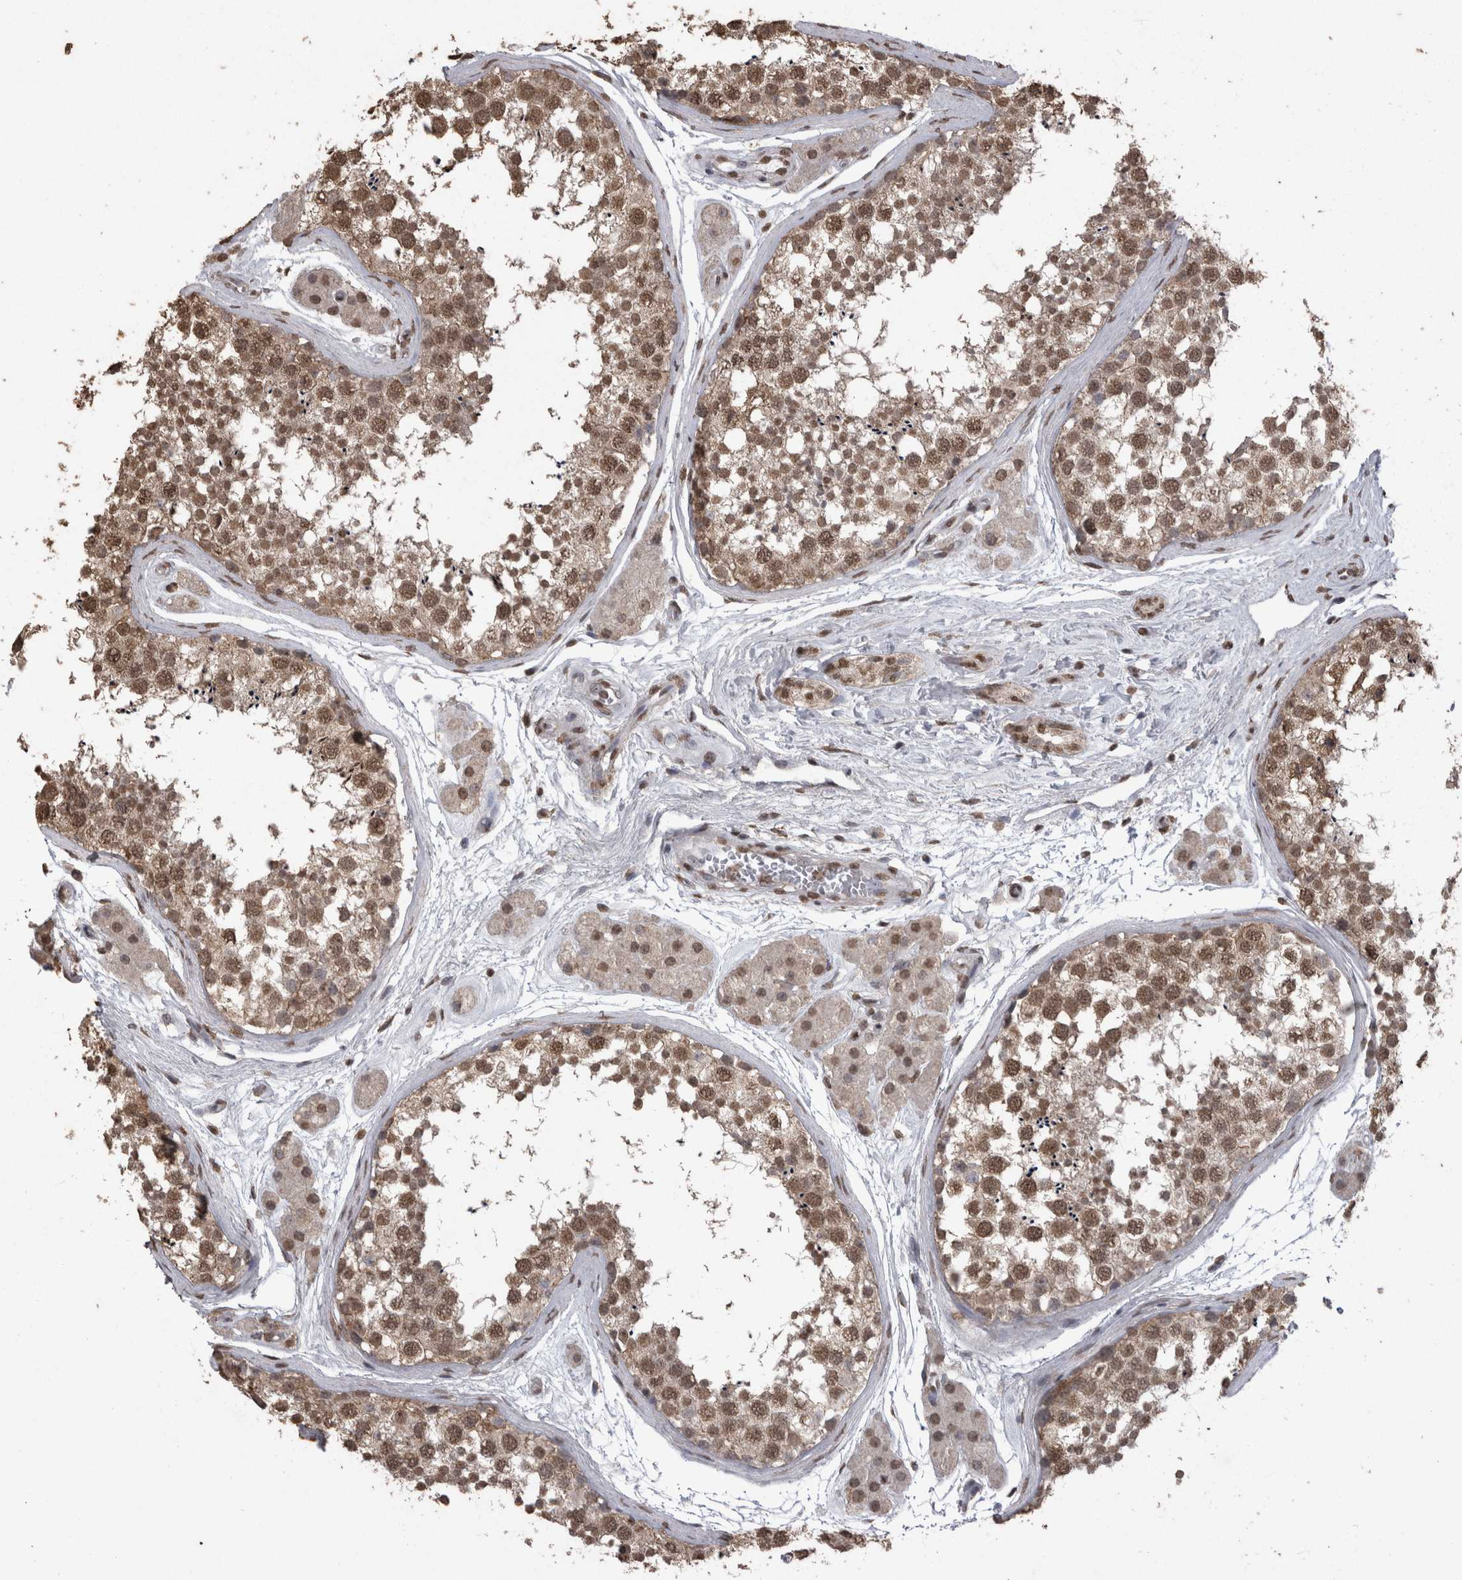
{"staining": {"intensity": "moderate", "quantity": ">75%", "location": "cytoplasmic/membranous,nuclear"}, "tissue": "testis", "cell_type": "Cells in seminiferous ducts", "image_type": "normal", "snomed": [{"axis": "morphology", "description": "Normal tissue, NOS"}, {"axis": "topography", "description": "Testis"}], "caption": "Testis stained for a protein (brown) demonstrates moderate cytoplasmic/membranous,nuclear positive staining in approximately >75% of cells in seminiferous ducts.", "gene": "SMAD7", "patient": {"sex": "male", "age": 56}}